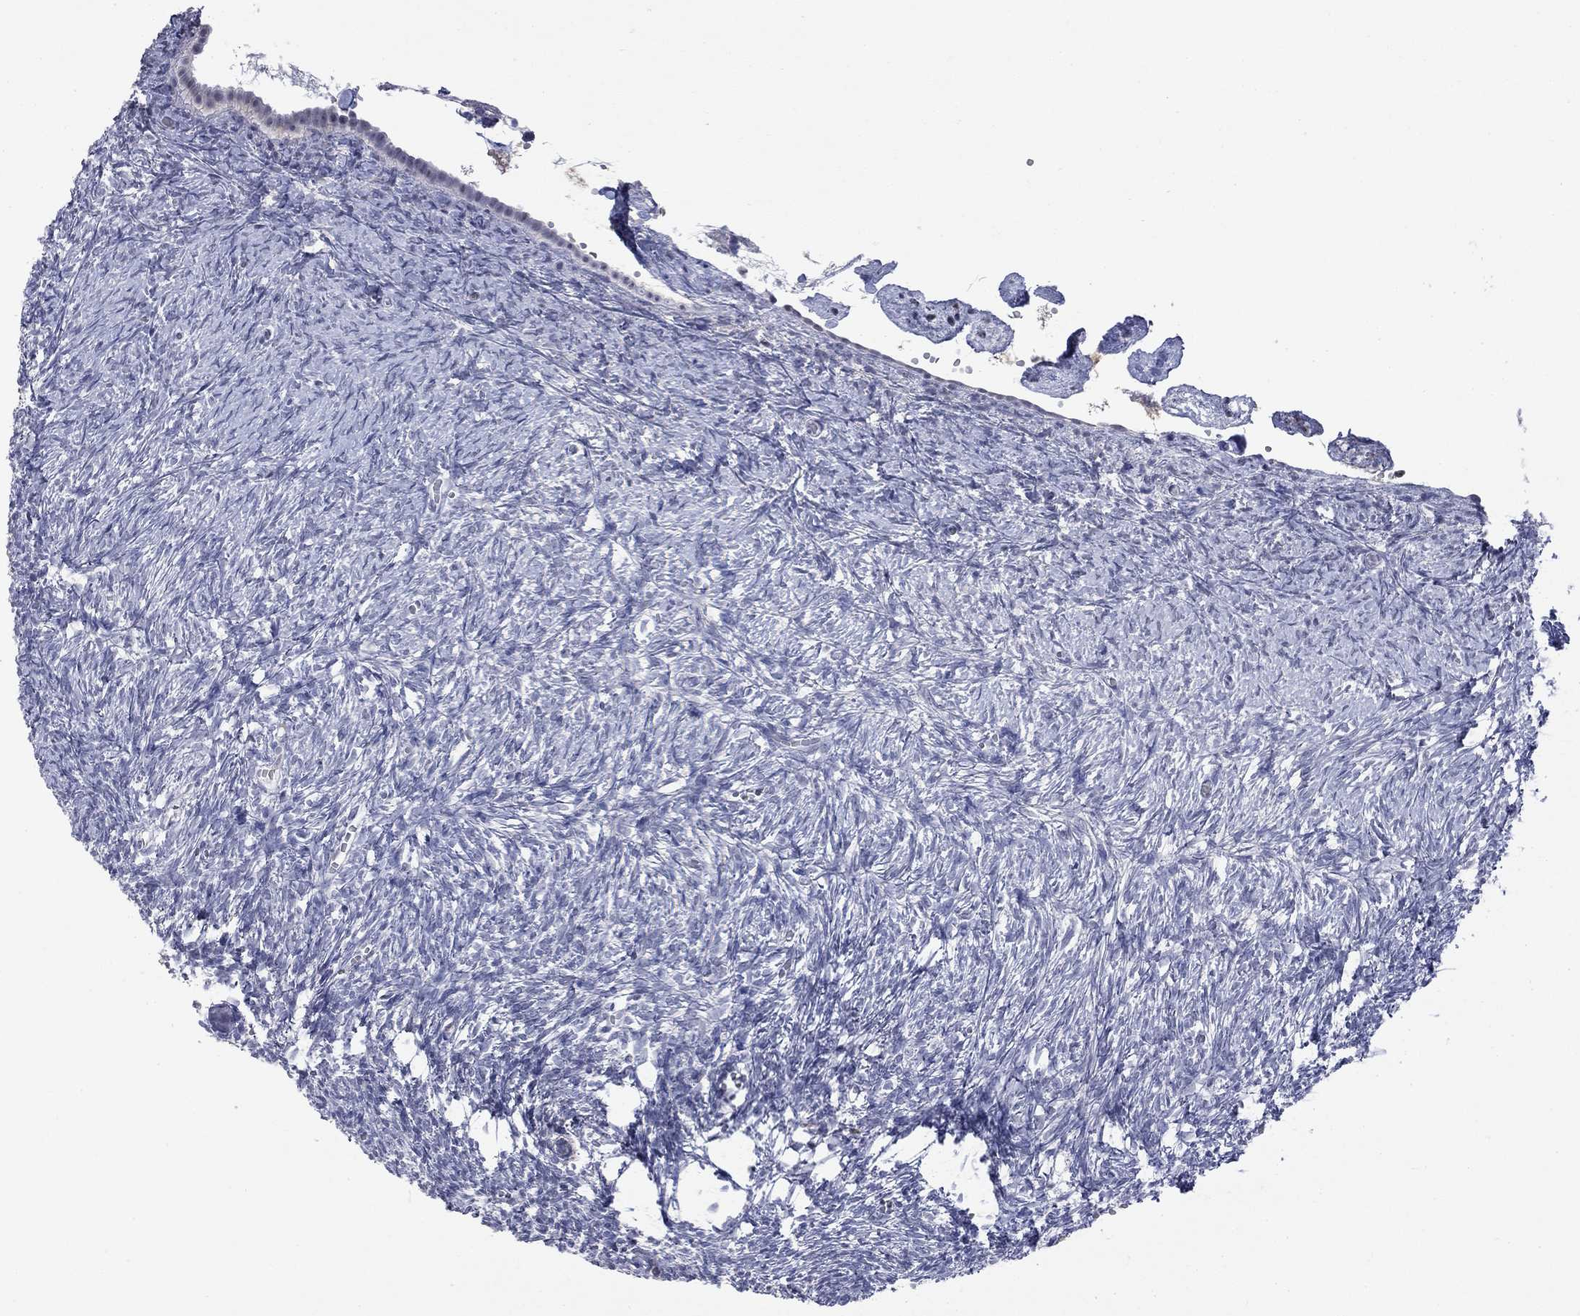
{"staining": {"intensity": "negative", "quantity": "none", "location": "none"}, "tissue": "ovary", "cell_type": "Follicle cells", "image_type": "normal", "snomed": [{"axis": "morphology", "description": "Normal tissue, NOS"}, {"axis": "topography", "description": "Ovary"}], "caption": "A micrograph of ovary stained for a protein shows no brown staining in follicle cells. (DAB (3,3'-diaminobenzidine) immunohistochemistry, high magnification).", "gene": "SLC51A", "patient": {"sex": "female", "age": 43}}